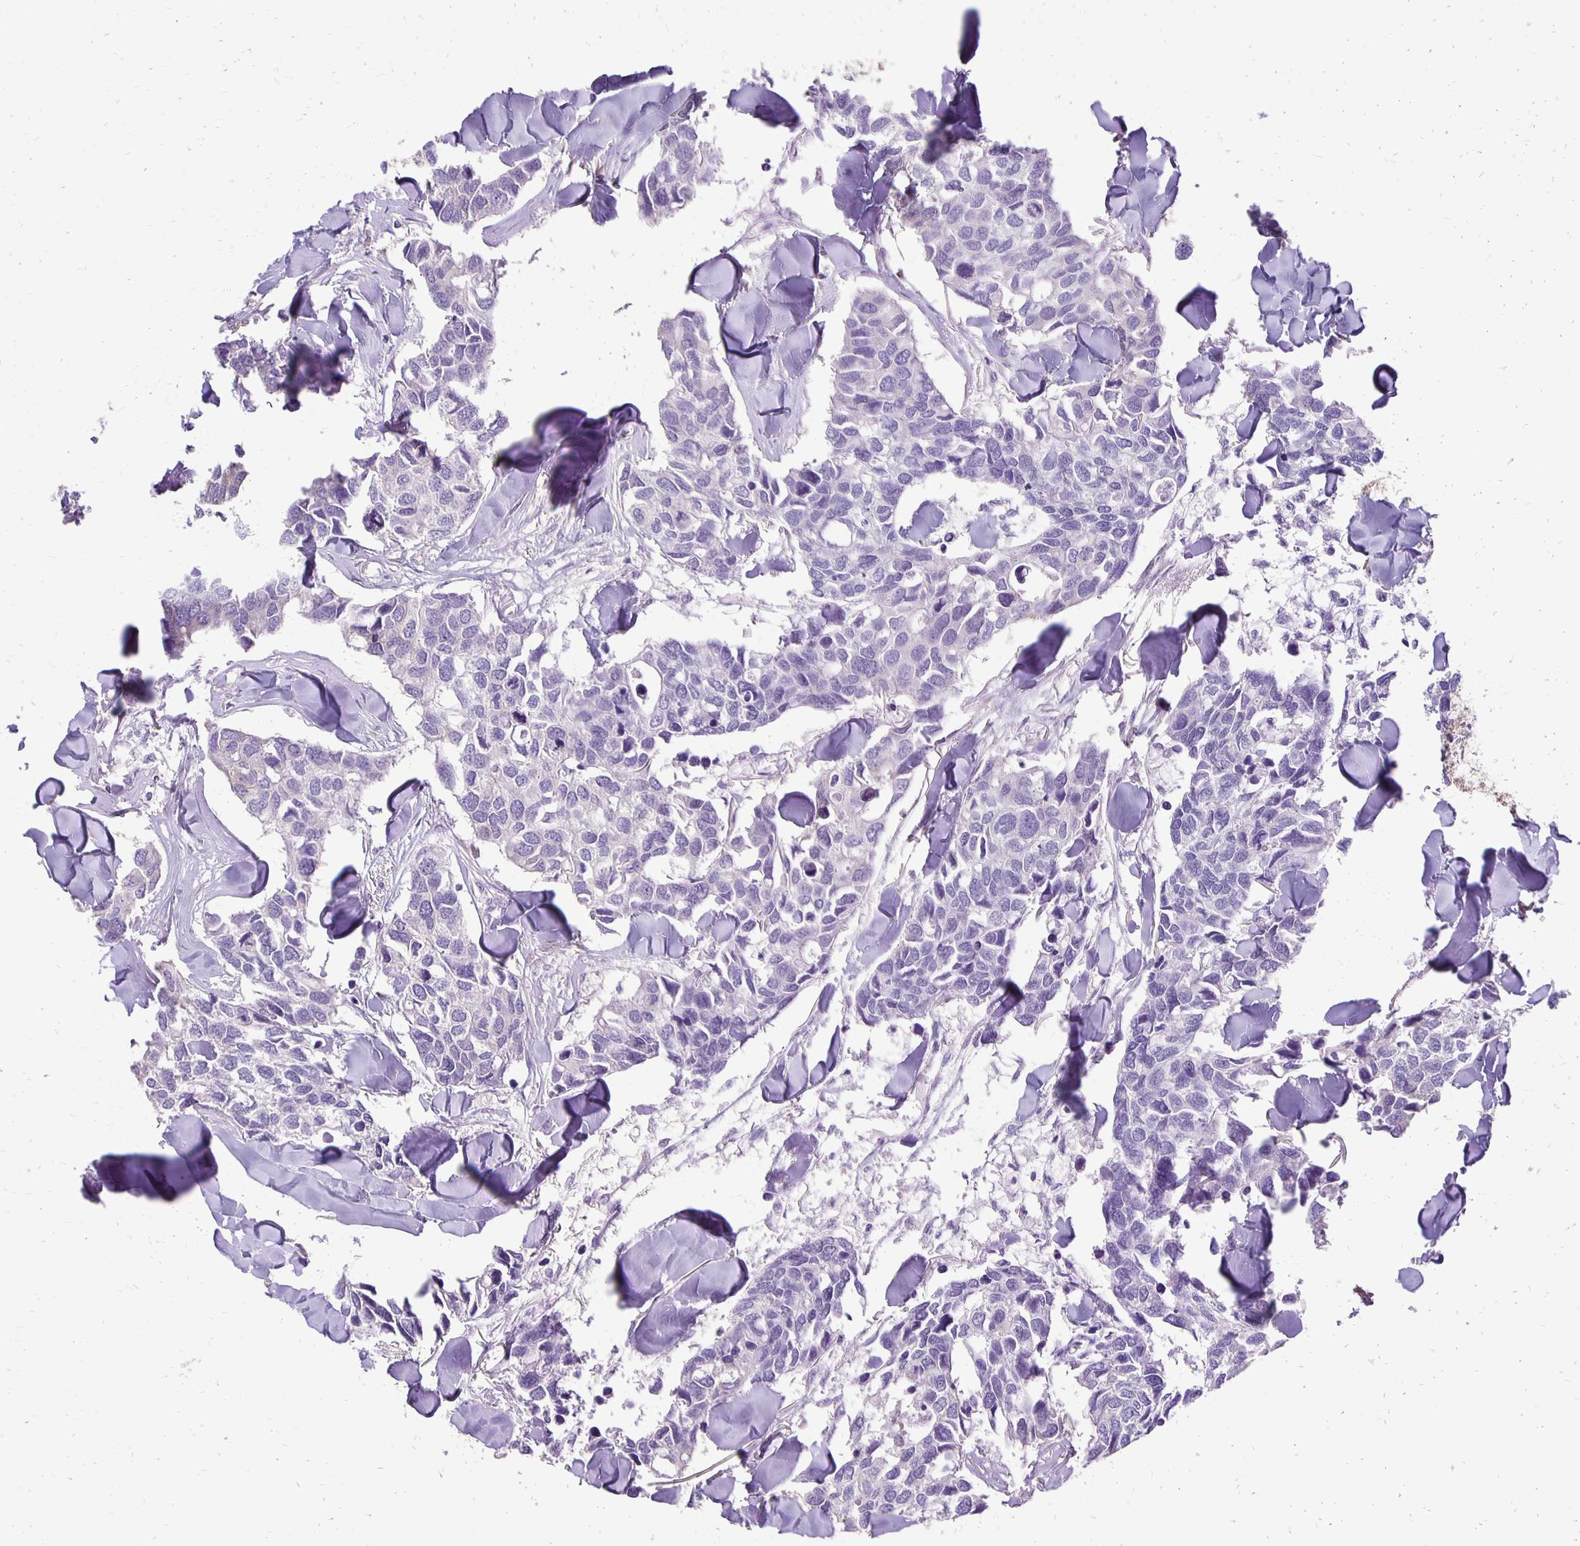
{"staining": {"intensity": "negative", "quantity": "none", "location": "none"}, "tissue": "breast cancer", "cell_type": "Tumor cells", "image_type": "cancer", "snomed": [{"axis": "morphology", "description": "Duct carcinoma"}, {"axis": "topography", "description": "Breast"}], "caption": "Image shows no significant protein staining in tumor cells of breast cancer.", "gene": "ANKRD45", "patient": {"sex": "female", "age": 83}}